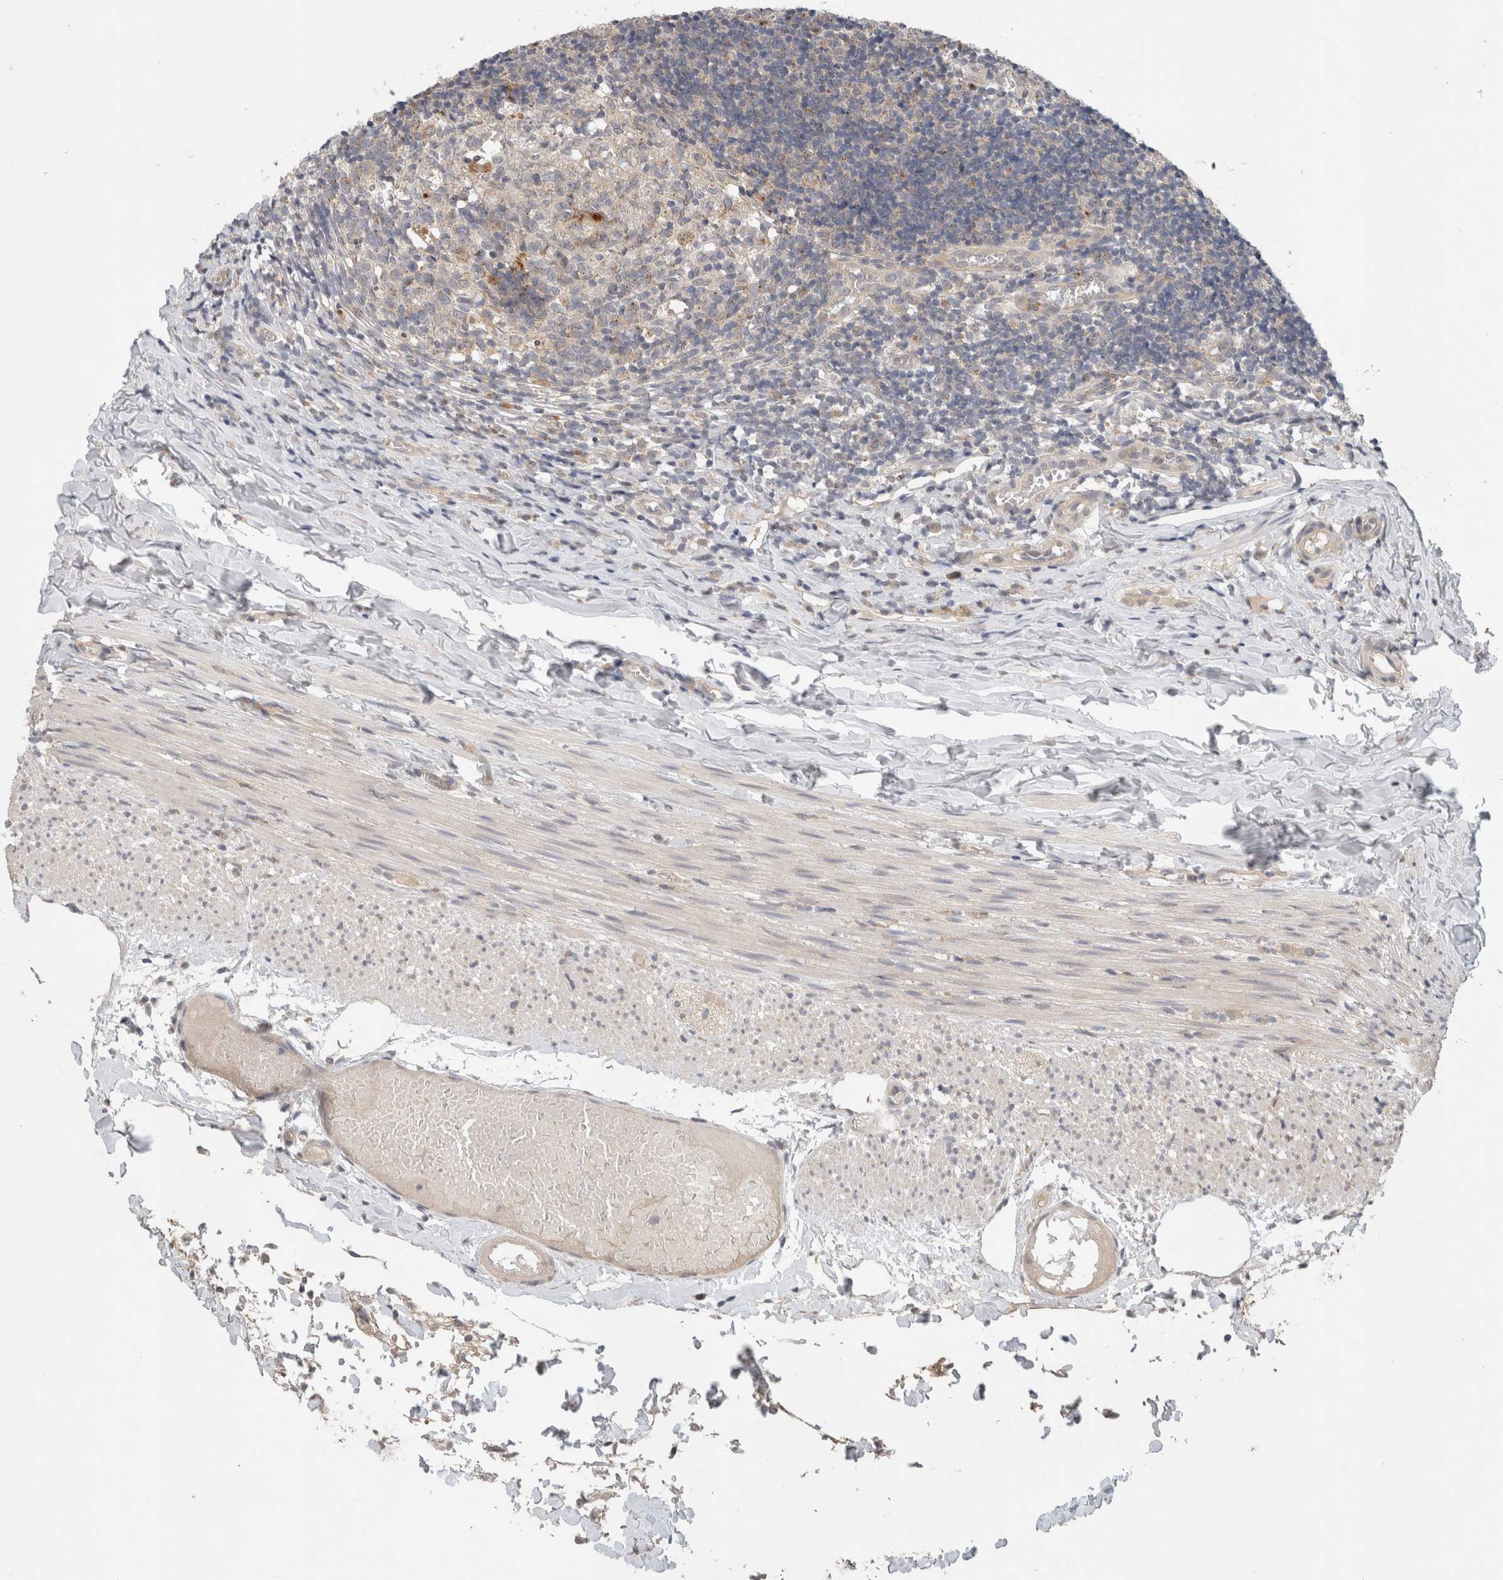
{"staining": {"intensity": "moderate", "quantity": ">75%", "location": "cytoplasmic/membranous"}, "tissue": "appendix", "cell_type": "Glandular cells", "image_type": "normal", "snomed": [{"axis": "morphology", "description": "Normal tissue, NOS"}, {"axis": "topography", "description": "Appendix"}], "caption": "Immunohistochemical staining of benign appendix shows >75% levels of moderate cytoplasmic/membranous protein expression in about >75% of glandular cells. (DAB IHC with brightfield microscopy, high magnification).", "gene": "SGK1", "patient": {"sex": "male", "age": 8}}